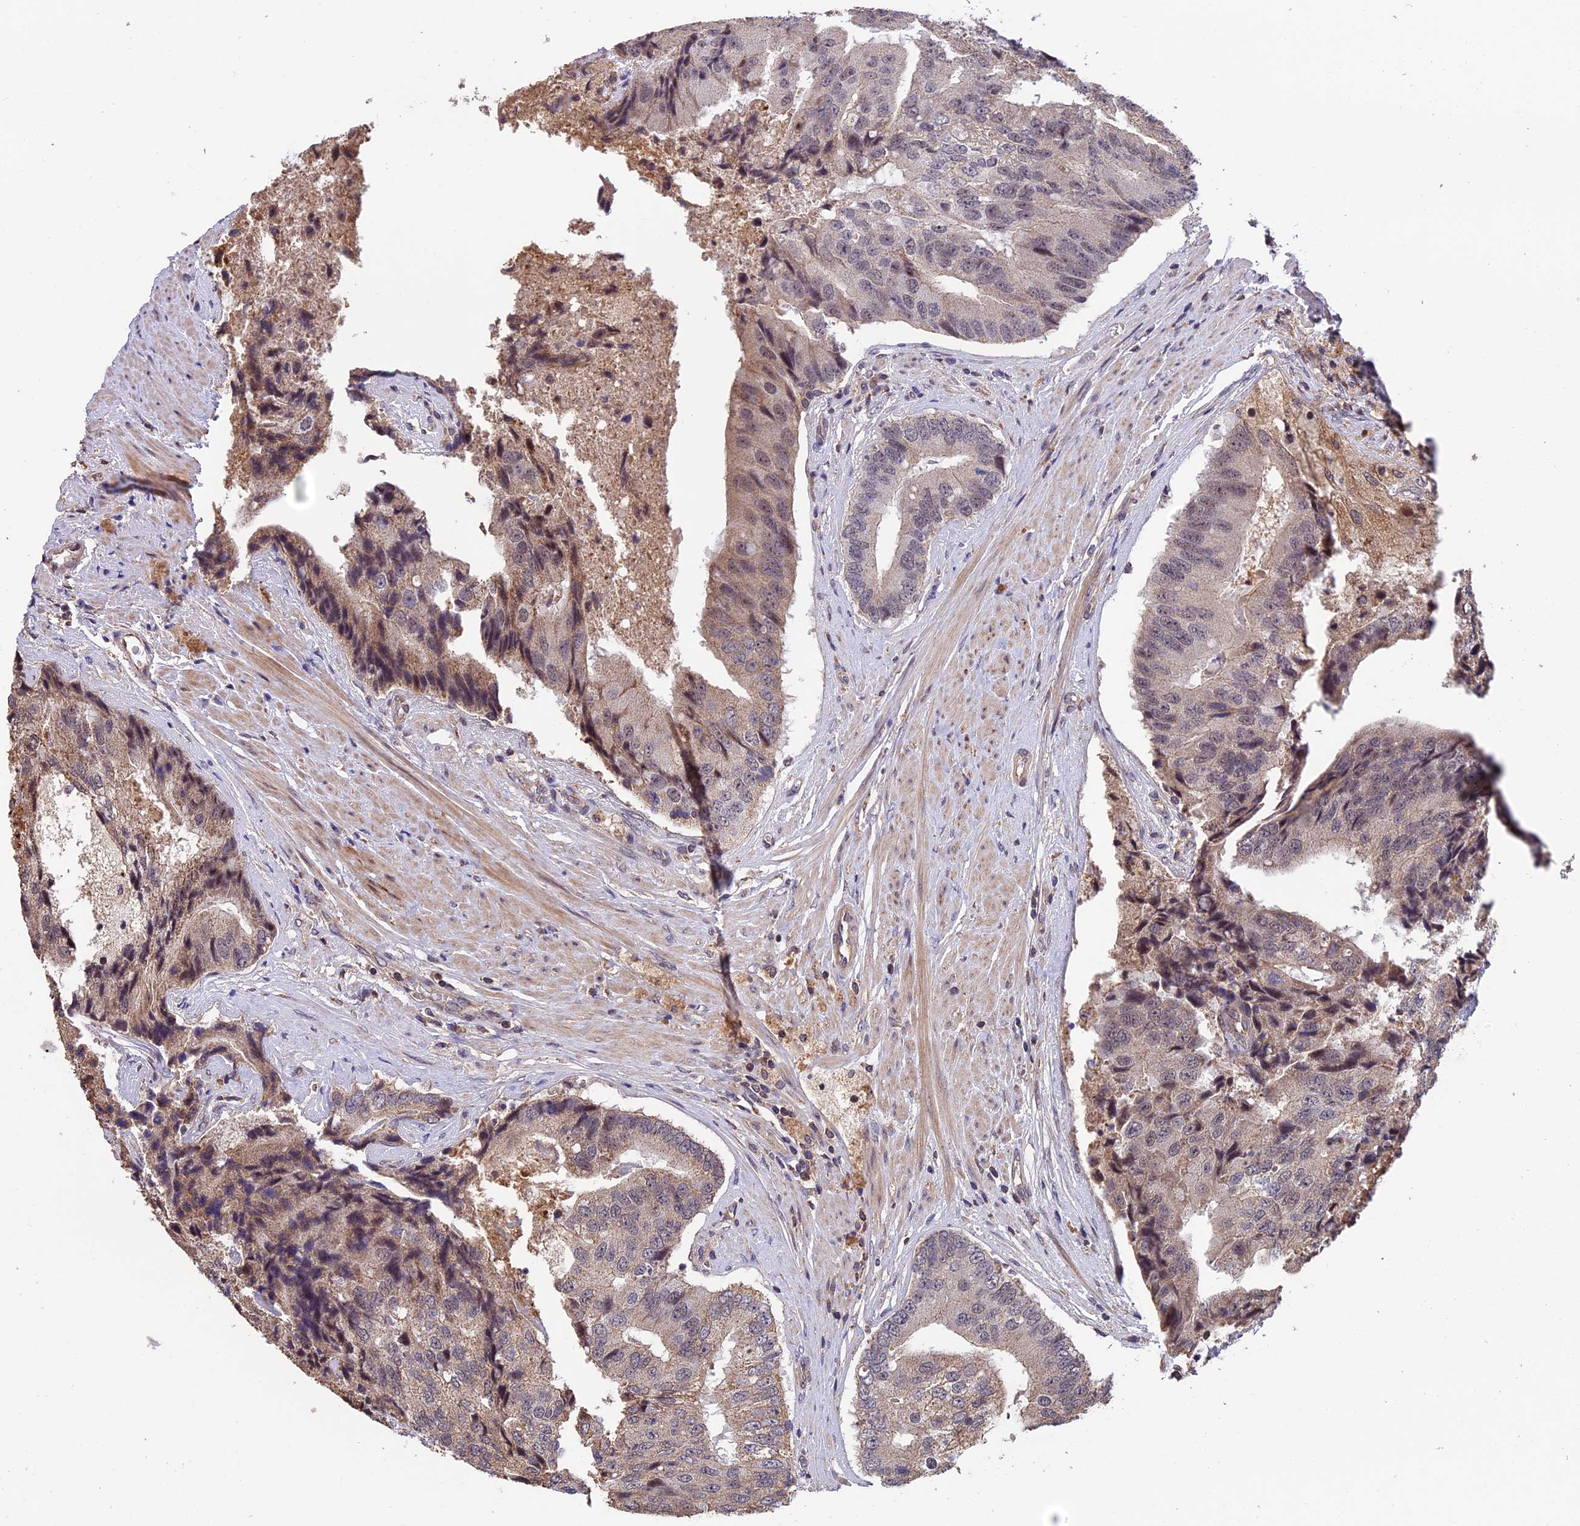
{"staining": {"intensity": "weak", "quantity": "<25%", "location": "cytoplasmic/membranous"}, "tissue": "prostate cancer", "cell_type": "Tumor cells", "image_type": "cancer", "snomed": [{"axis": "morphology", "description": "Adenocarcinoma, High grade"}, {"axis": "topography", "description": "Prostate"}], "caption": "Histopathology image shows no significant protein positivity in tumor cells of prostate cancer.", "gene": "PKD2L2", "patient": {"sex": "male", "age": 70}}